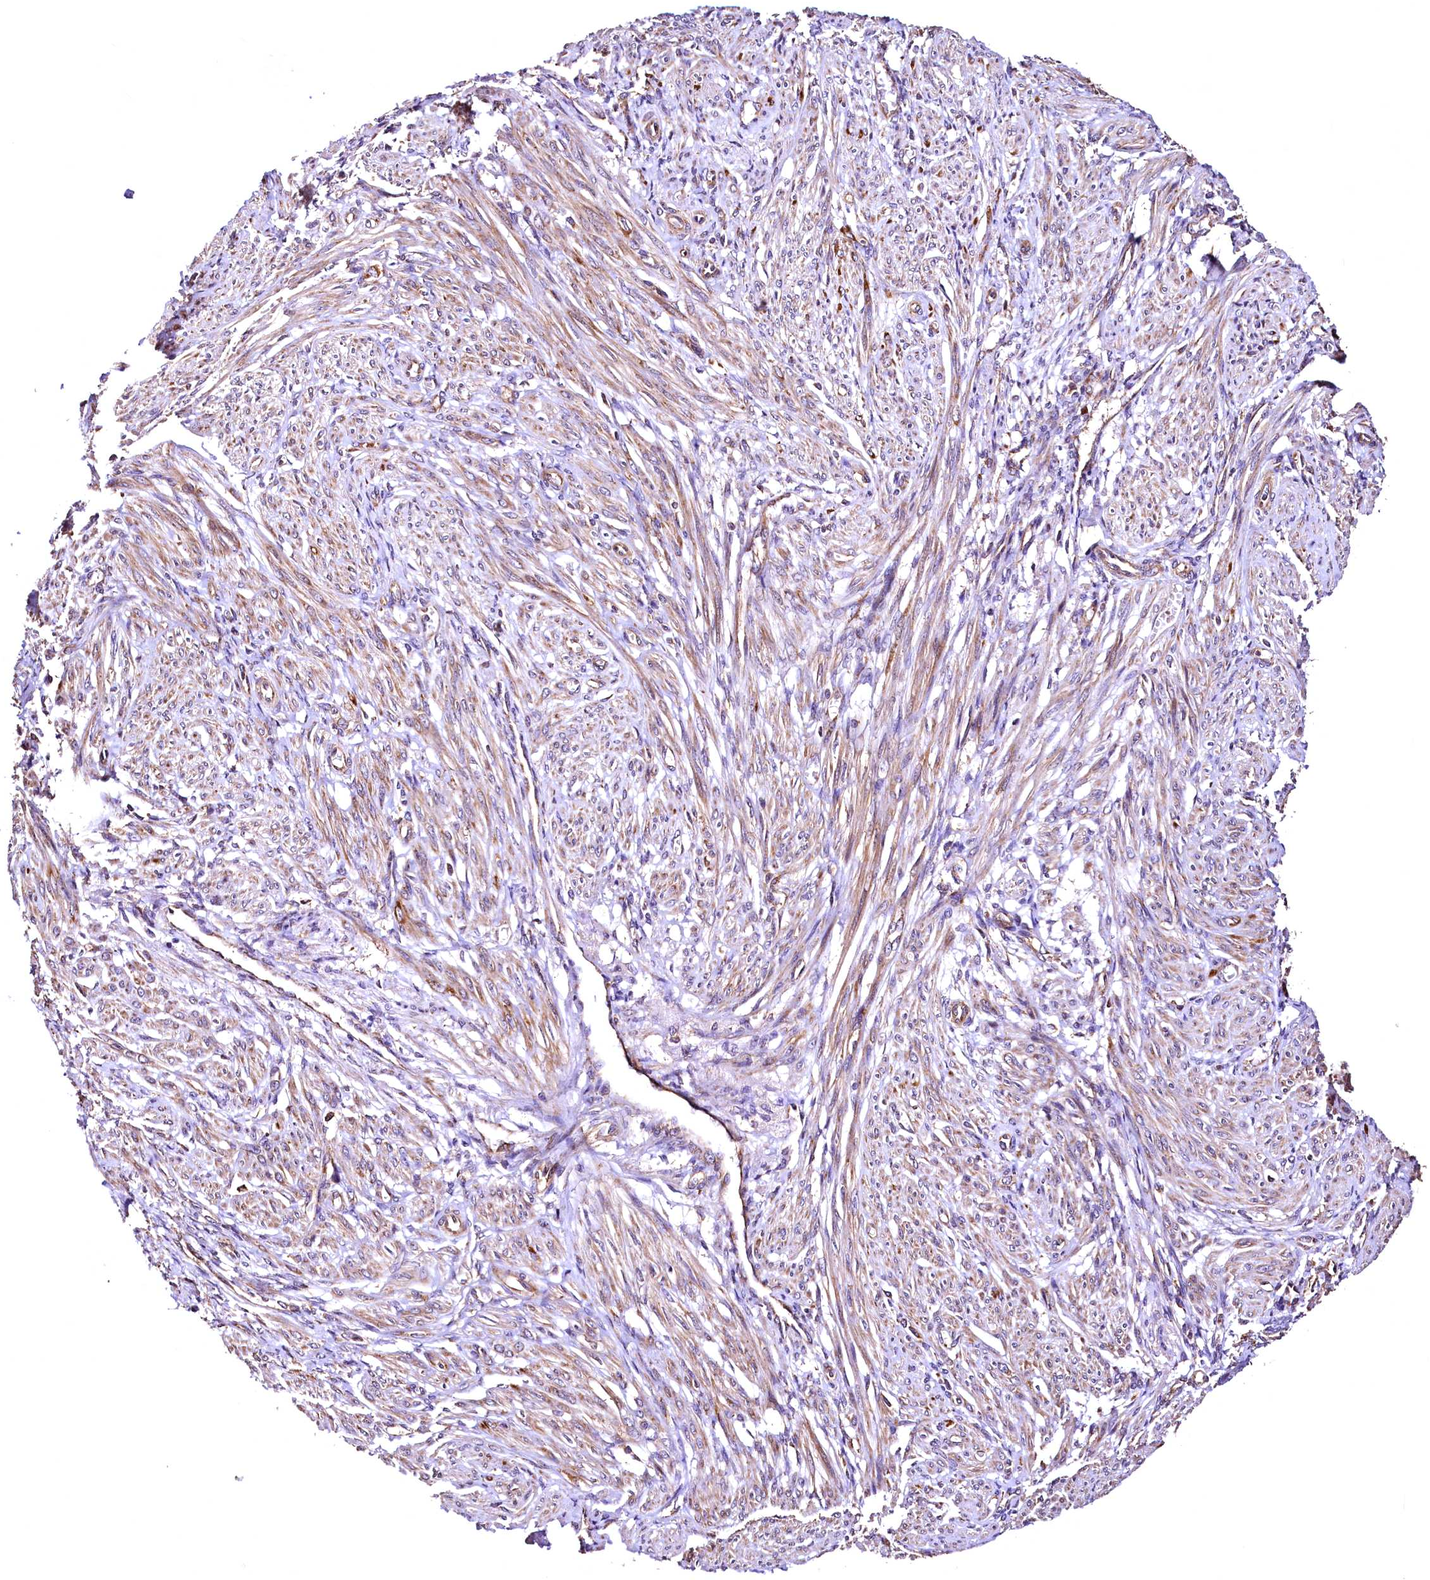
{"staining": {"intensity": "moderate", "quantity": "25%-75%", "location": "cytoplasmic/membranous"}, "tissue": "smooth muscle", "cell_type": "Smooth muscle cells", "image_type": "normal", "snomed": [{"axis": "morphology", "description": "Normal tissue, NOS"}, {"axis": "topography", "description": "Smooth muscle"}], "caption": "Immunohistochemical staining of normal human smooth muscle displays medium levels of moderate cytoplasmic/membranous expression in about 25%-75% of smooth muscle cells. Using DAB (3,3'-diaminobenzidine) (brown) and hematoxylin (blue) stains, captured at high magnification using brightfield microscopy.", "gene": "LRSAM1", "patient": {"sex": "female", "age": 39}}